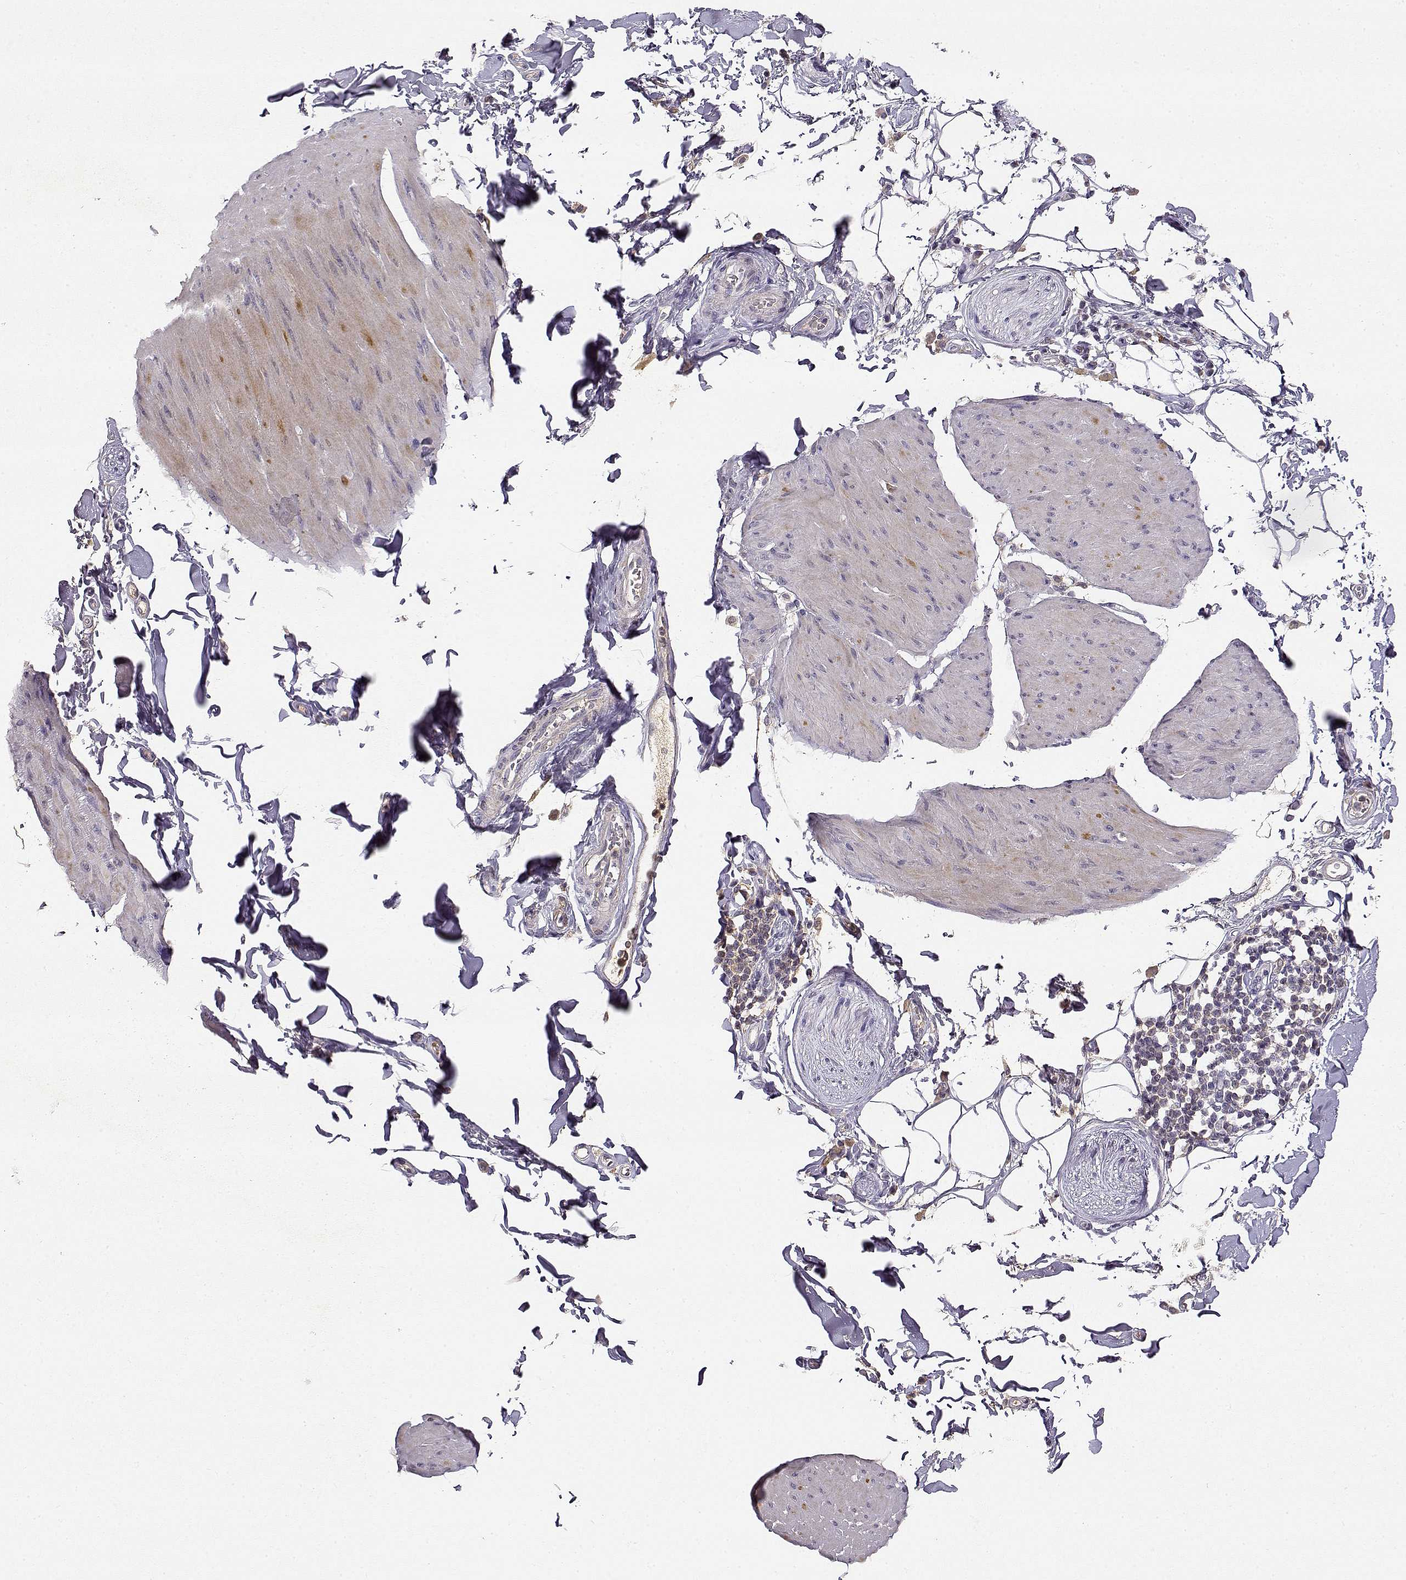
{"staining": {"intensity": "negative", "quantity": "none", "location": "none"}, "tissue": "smooth muscle", "cell_type": "Smooth muscle cells", "image_type": "normal", "snomed": [{"axis": "morphology", "description": "Normal tissue, NOS"}, {"axis": "topography", "description": "Adipose tissue"}, {"axis": "topography", "description": "Smooth muscle"}, {"axis": "topography", "description": "Peripheral nerve tissue"}], "caption": "This is an IHC photomicrograph of normal smooth muscle. There is no staining in smooth muscle cells.", "gene": "TACR1", "patient": {"sex": "male", "age": 83}}